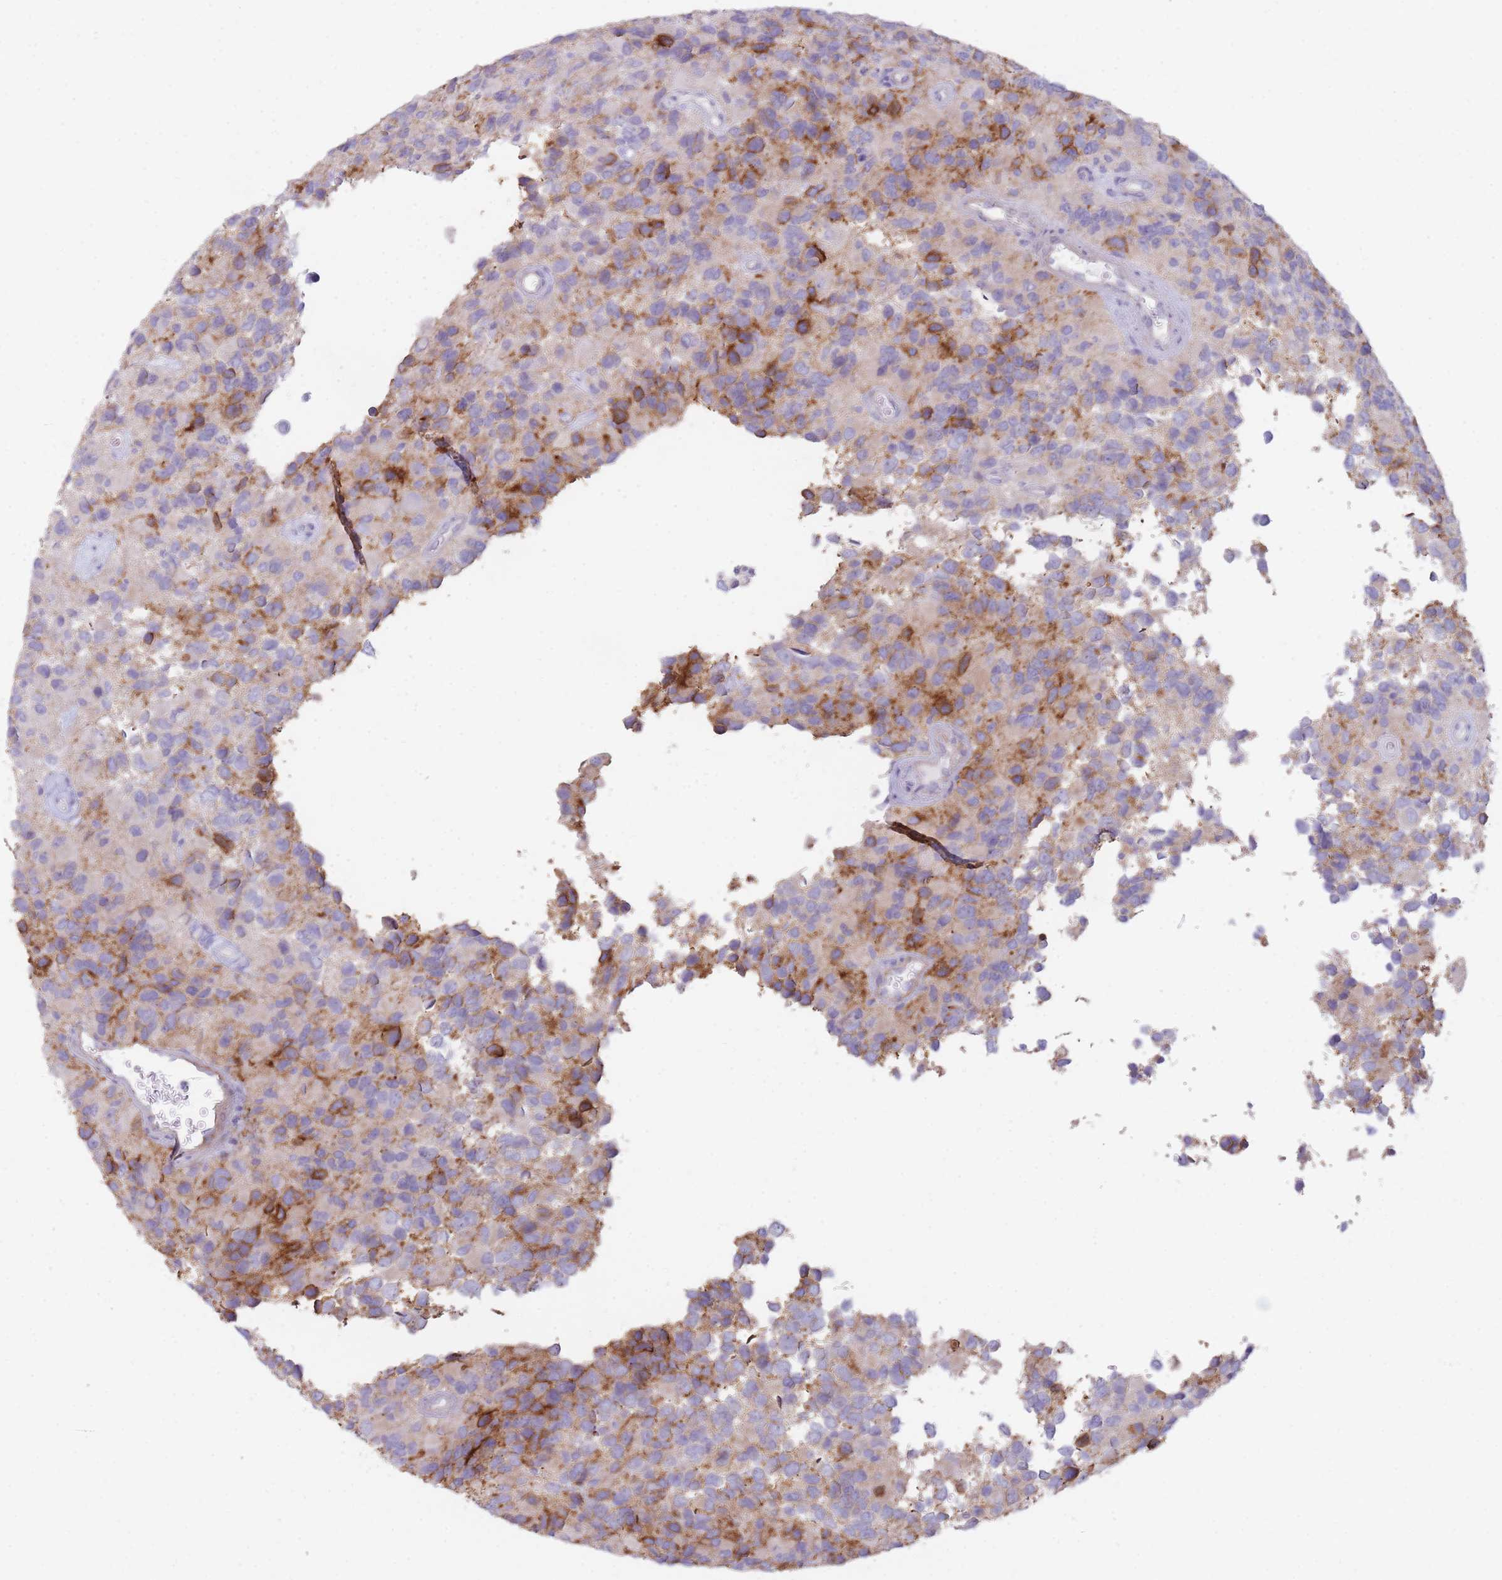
{"staining": {"intensity": "strong", "quantity": "25%-75%", "location": "cytoplasmic/membranous"}, "tissue": "glioma", "cell_type": "Tumor cells", "image_type": "cancer", "snomed": [{"axis": "morphology", "description": "Glioma, malignant, High grade"}, {"axis": "topography", "description": "Brain"}], "caption": "Strong cytoplasmic/membranous positivity for a protein is appreciated in approximately 25%-75% of tumor cells of high-grade glioma (malignant) using immunohistochemistry (IHC).", "gene": "UTP14A", "patient": {"sex": "male", "age": 77}}